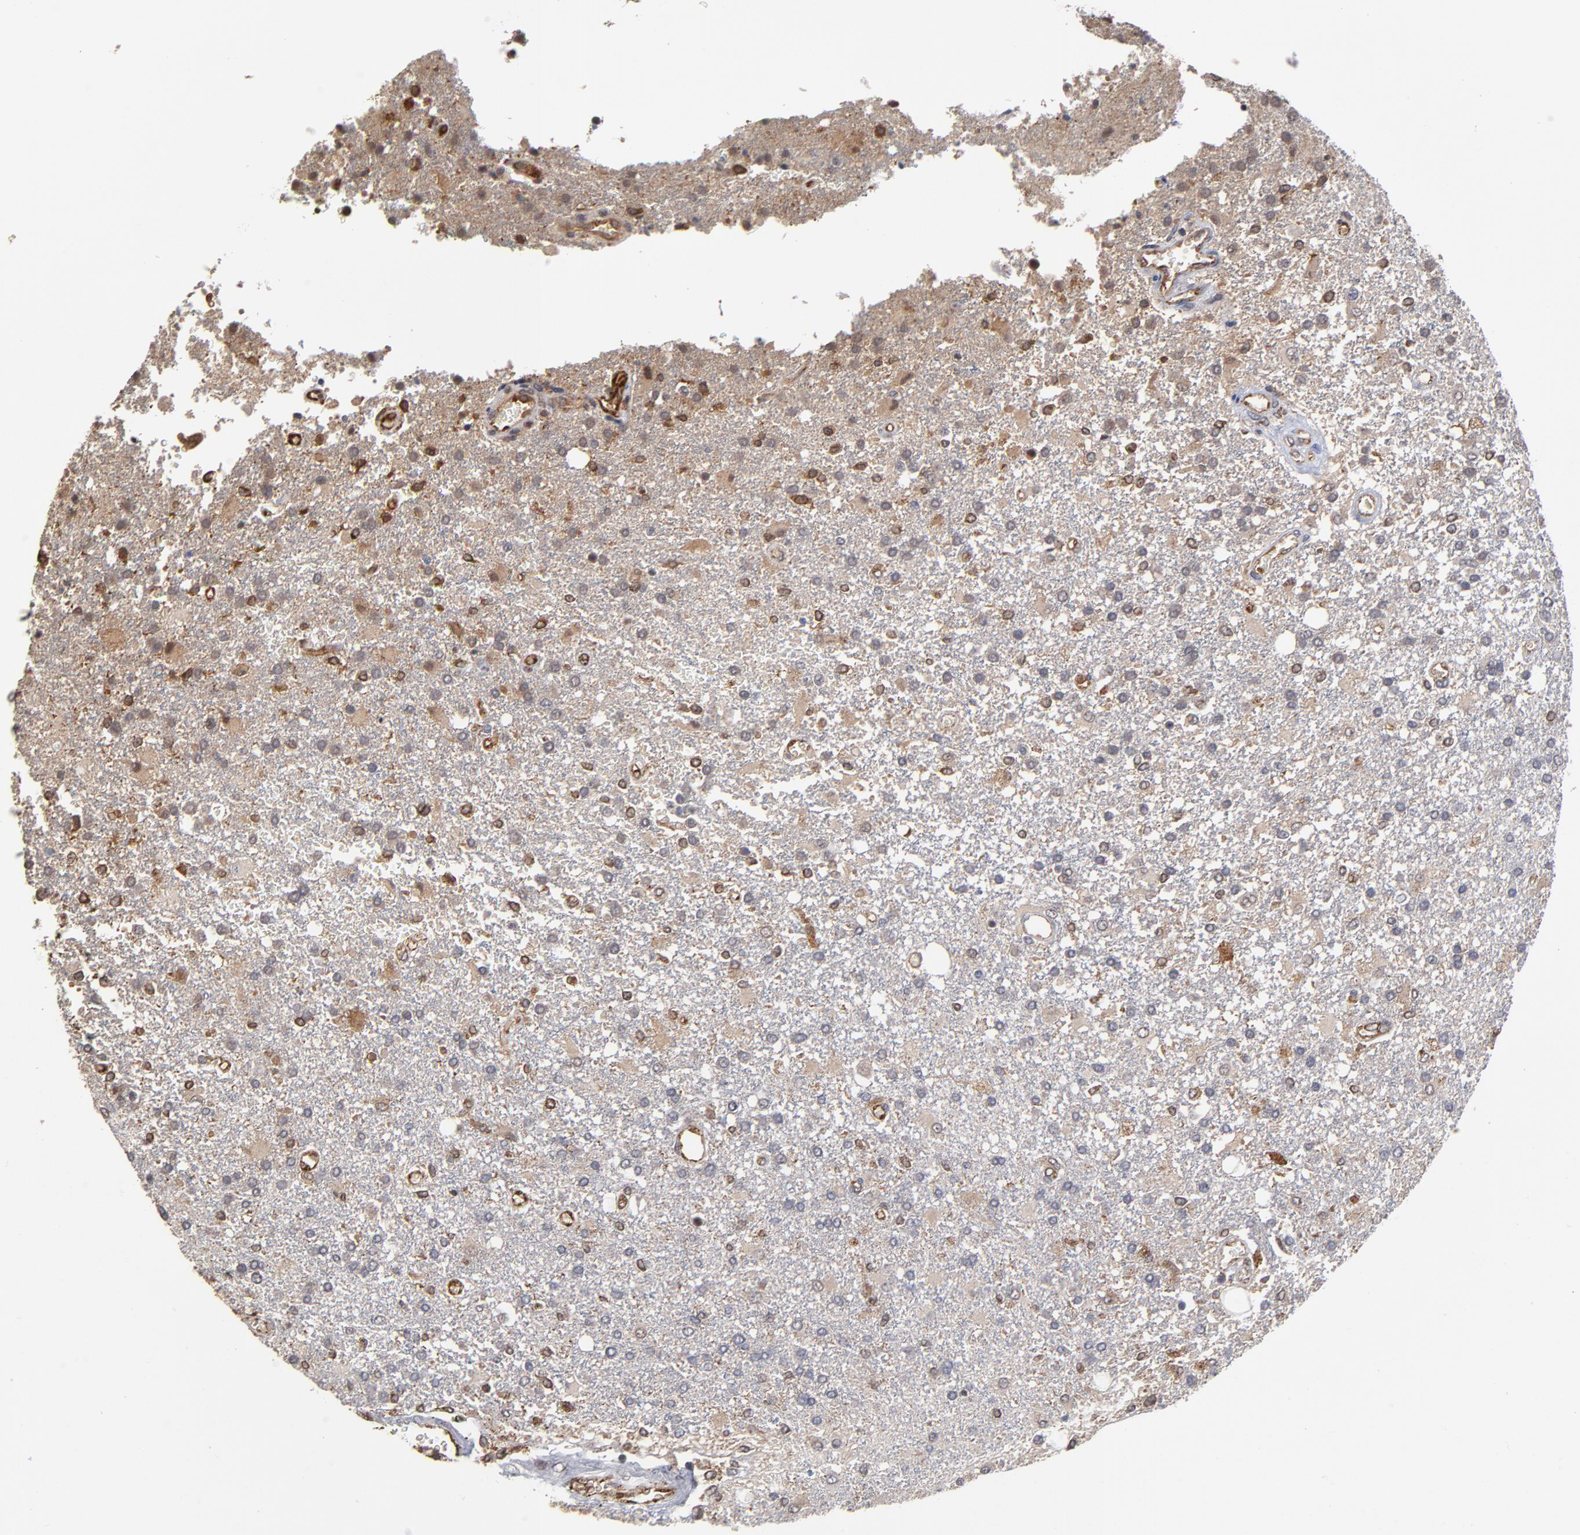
{"staining": {"intensity": "moderate", "quantity": "25%-75%", "location": "cytoplasmic/membranous"}, "tissue": "glioma", "cell_type": "Tumor cells", "image_type": "cancer", "snomed": [{"axis": "morphology", "description": "Glioma, malignant, High grade"}, {"axis": "topography", "description": "Cerebral cortex"}], "caption": "IHC staining of malignant glioma (high-grade), which displays medium levels of moderate cytoplasmic/membranous staining in approximately 25%-75% of tumor cells indicating moderate cytoplasmic/membranous protein expression. The staining was performed using DAB (3,3'-diaminobenzidine) (brown) for protein detection and nuclei were counterstained in hematoxylin (blue).", "gene": "ASB8", "patient": {"sex": "male", "age": 79}}